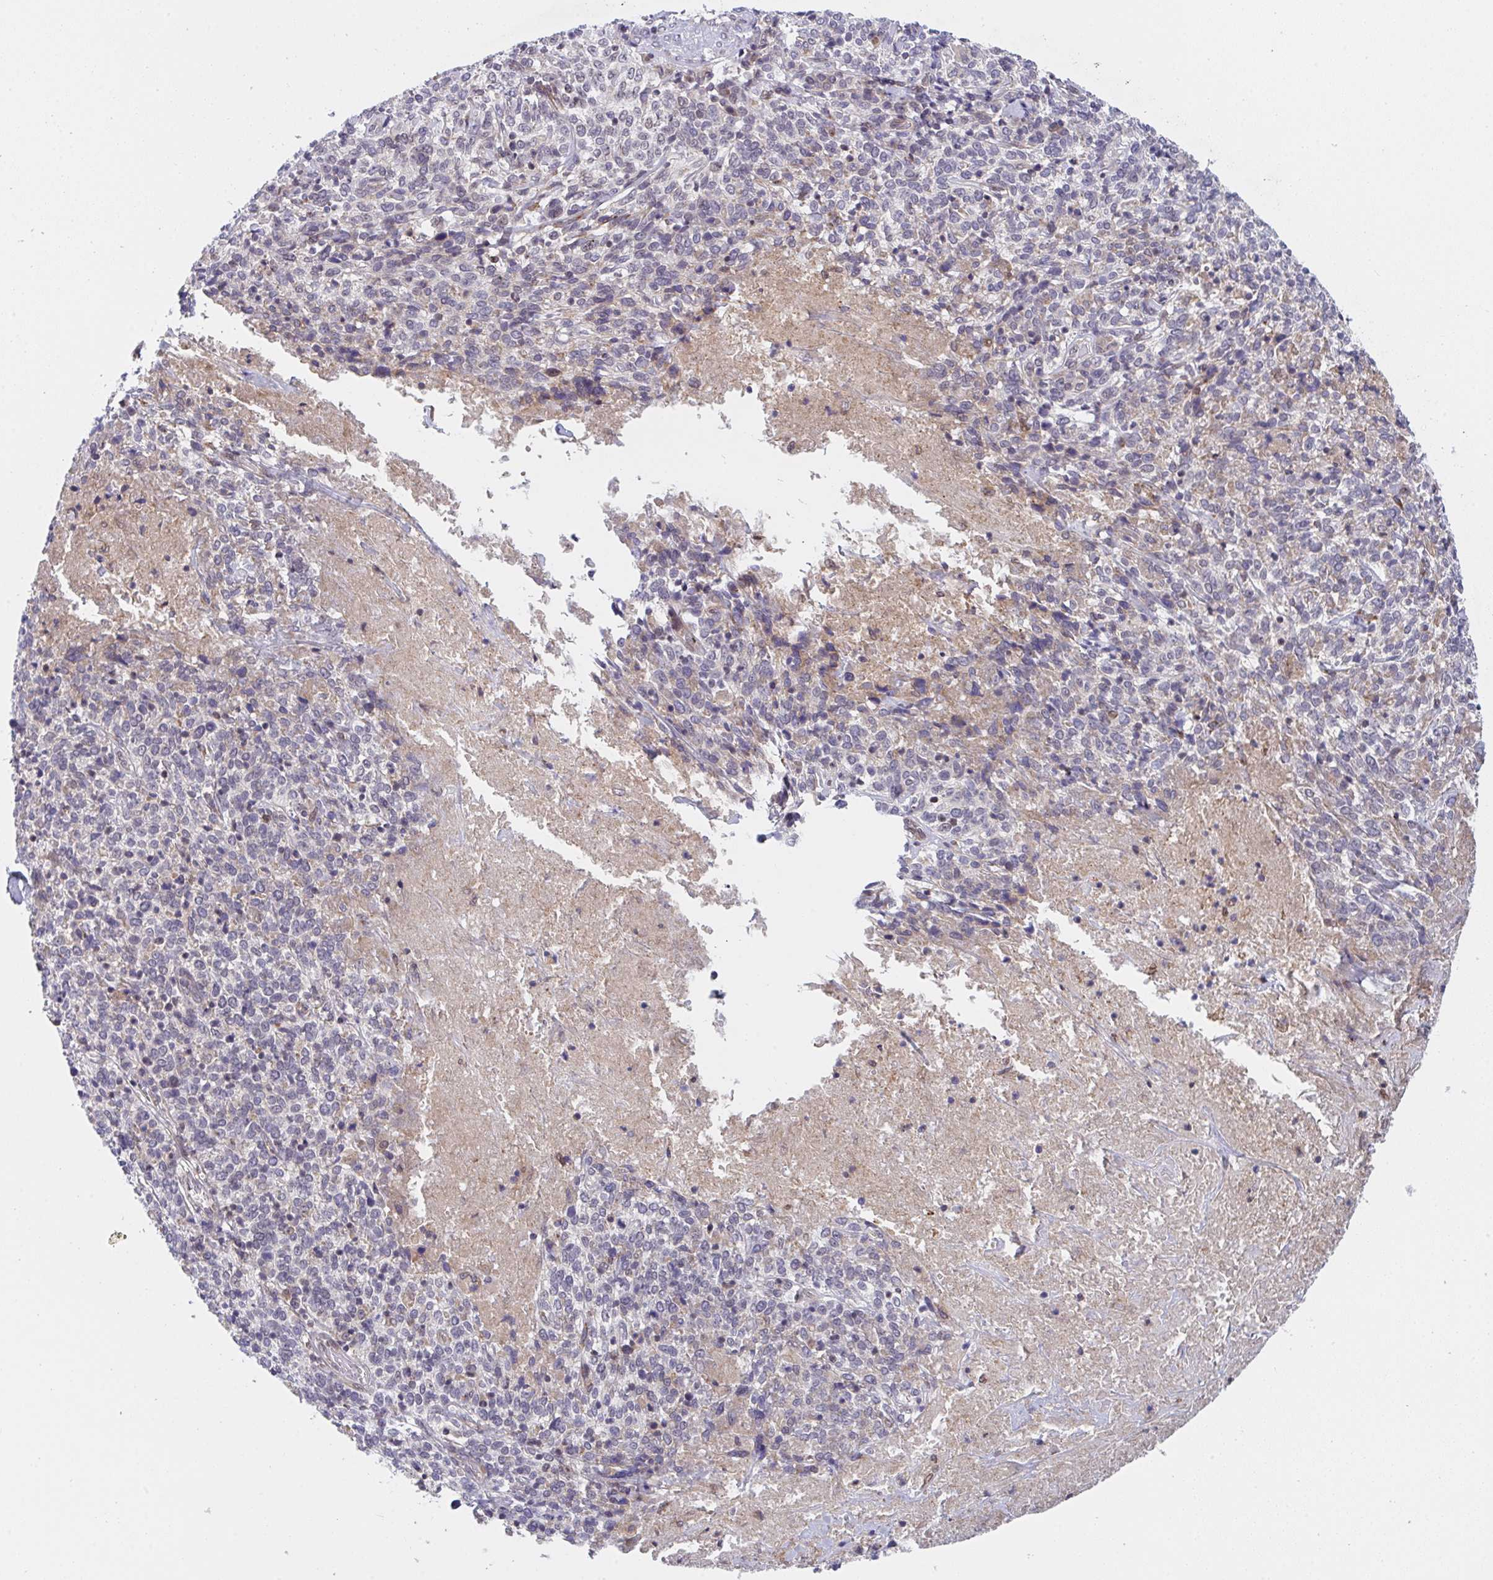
{"staining": {"intensity": "negative", "quantity": "none", "location": "none"}, "tissue": "cervical cancer", "cell_type": "Tumor cells", "image_type": "cancer", "snomed": [{"axis": "morphology", "description": "Squamous cell carcinoma, NOS"}, {"axis": "topography", "description": "Cervix"}], "caption": "Immunohistochemical staining of human cervical cancer shows no significant positivity in tumor cells.", "gene": "RBM18", "patient": {"sex": "female", "age": 46}}